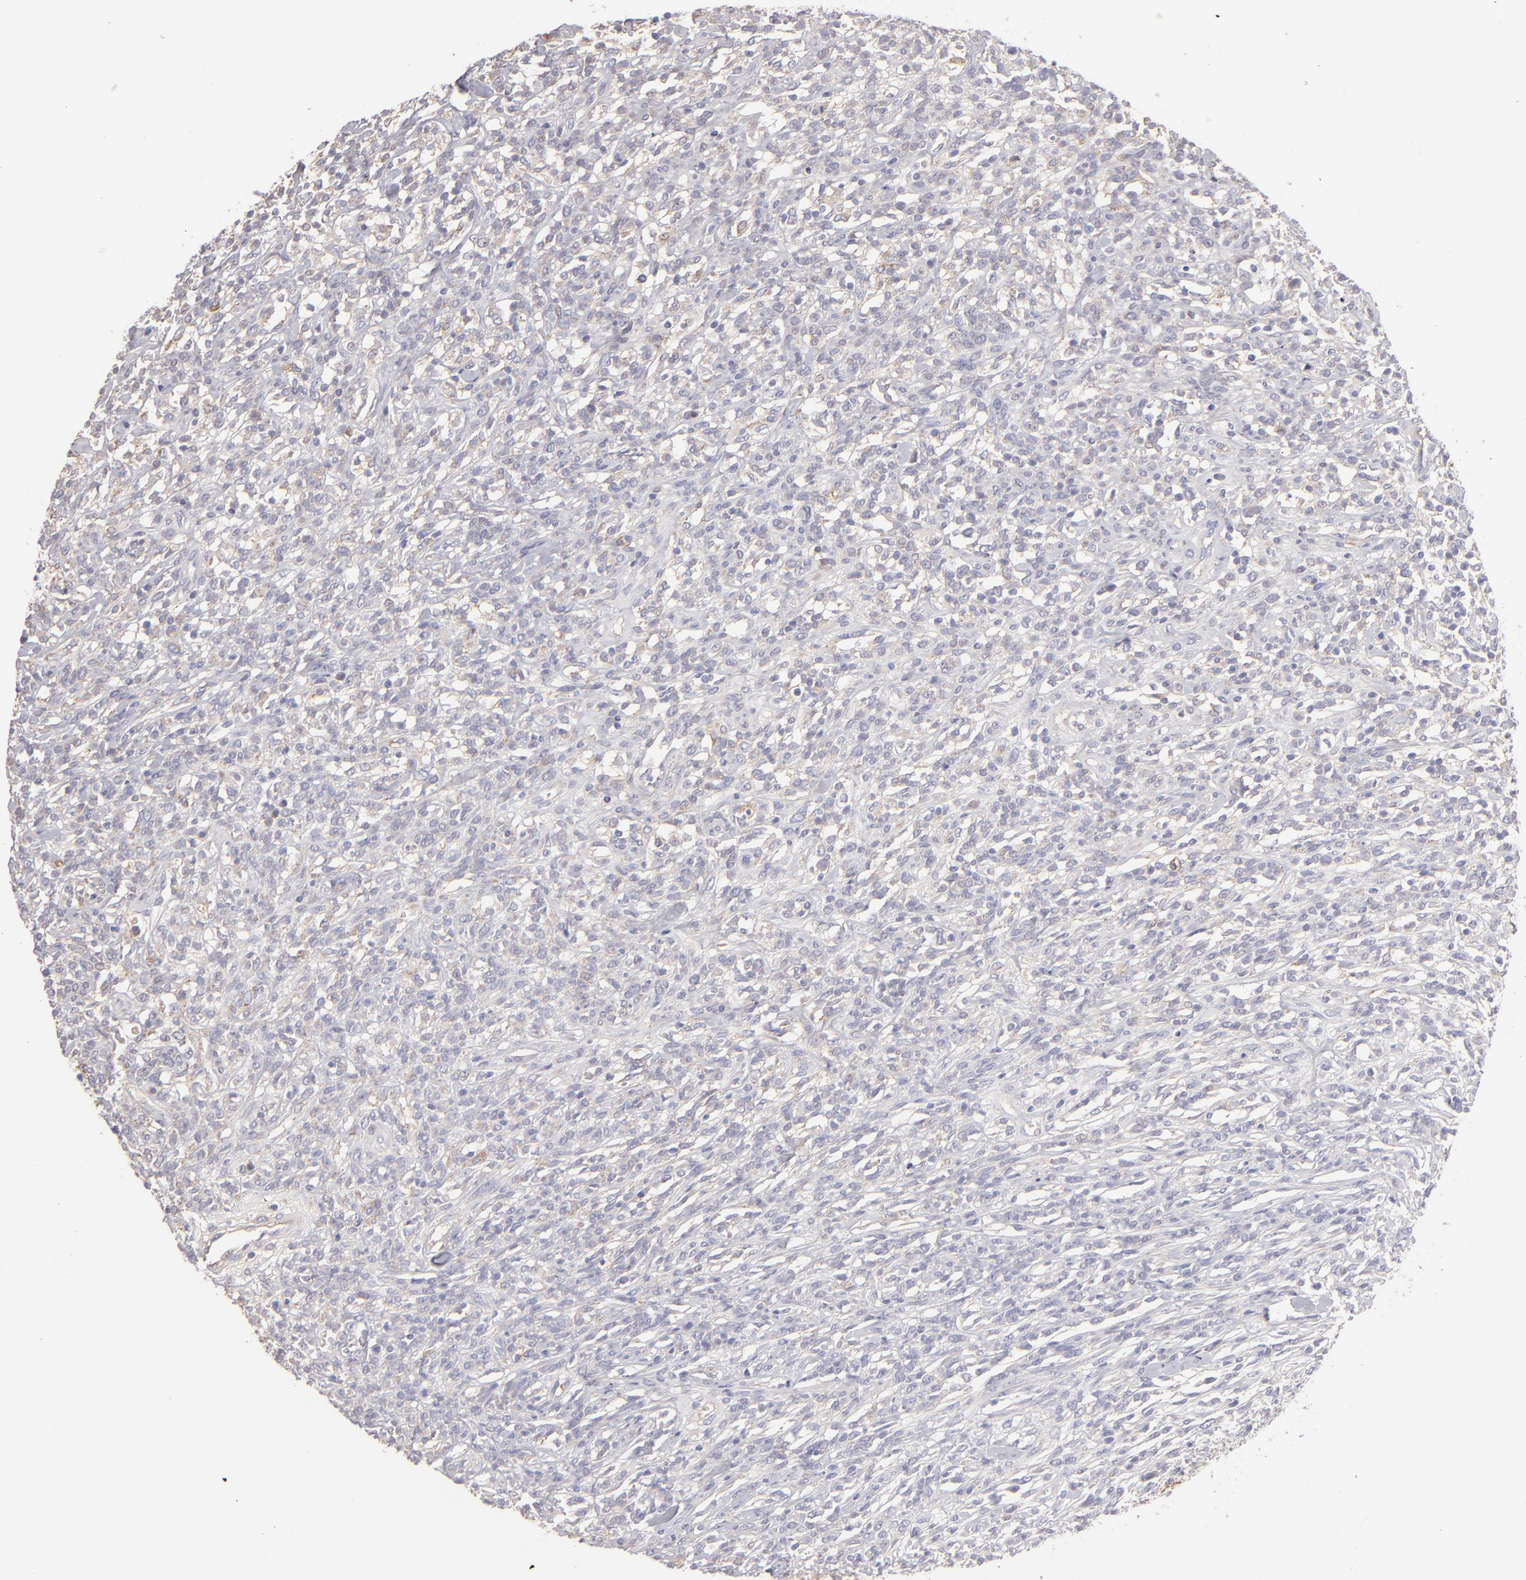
{"staining": {"intensity": "negative", "quantity": "none", "location": "none"}, "tissue": "lymphoma", "cell_type": "Tumor cells", "image_type": "cancer", "snomed": [{"axis": "morphology", "description": "Malignant lymphoma, non-Hodgkin's type, High grade"}, {"axis": "topography", "description": "Lymph node"}], "caption": "Tumor cells show no significant protein expression in malignant lymphoma, non-Hodgkin's type (high-grade).", "gene": "ABCC4", "patient": {"sex": "female", "age": 73}}